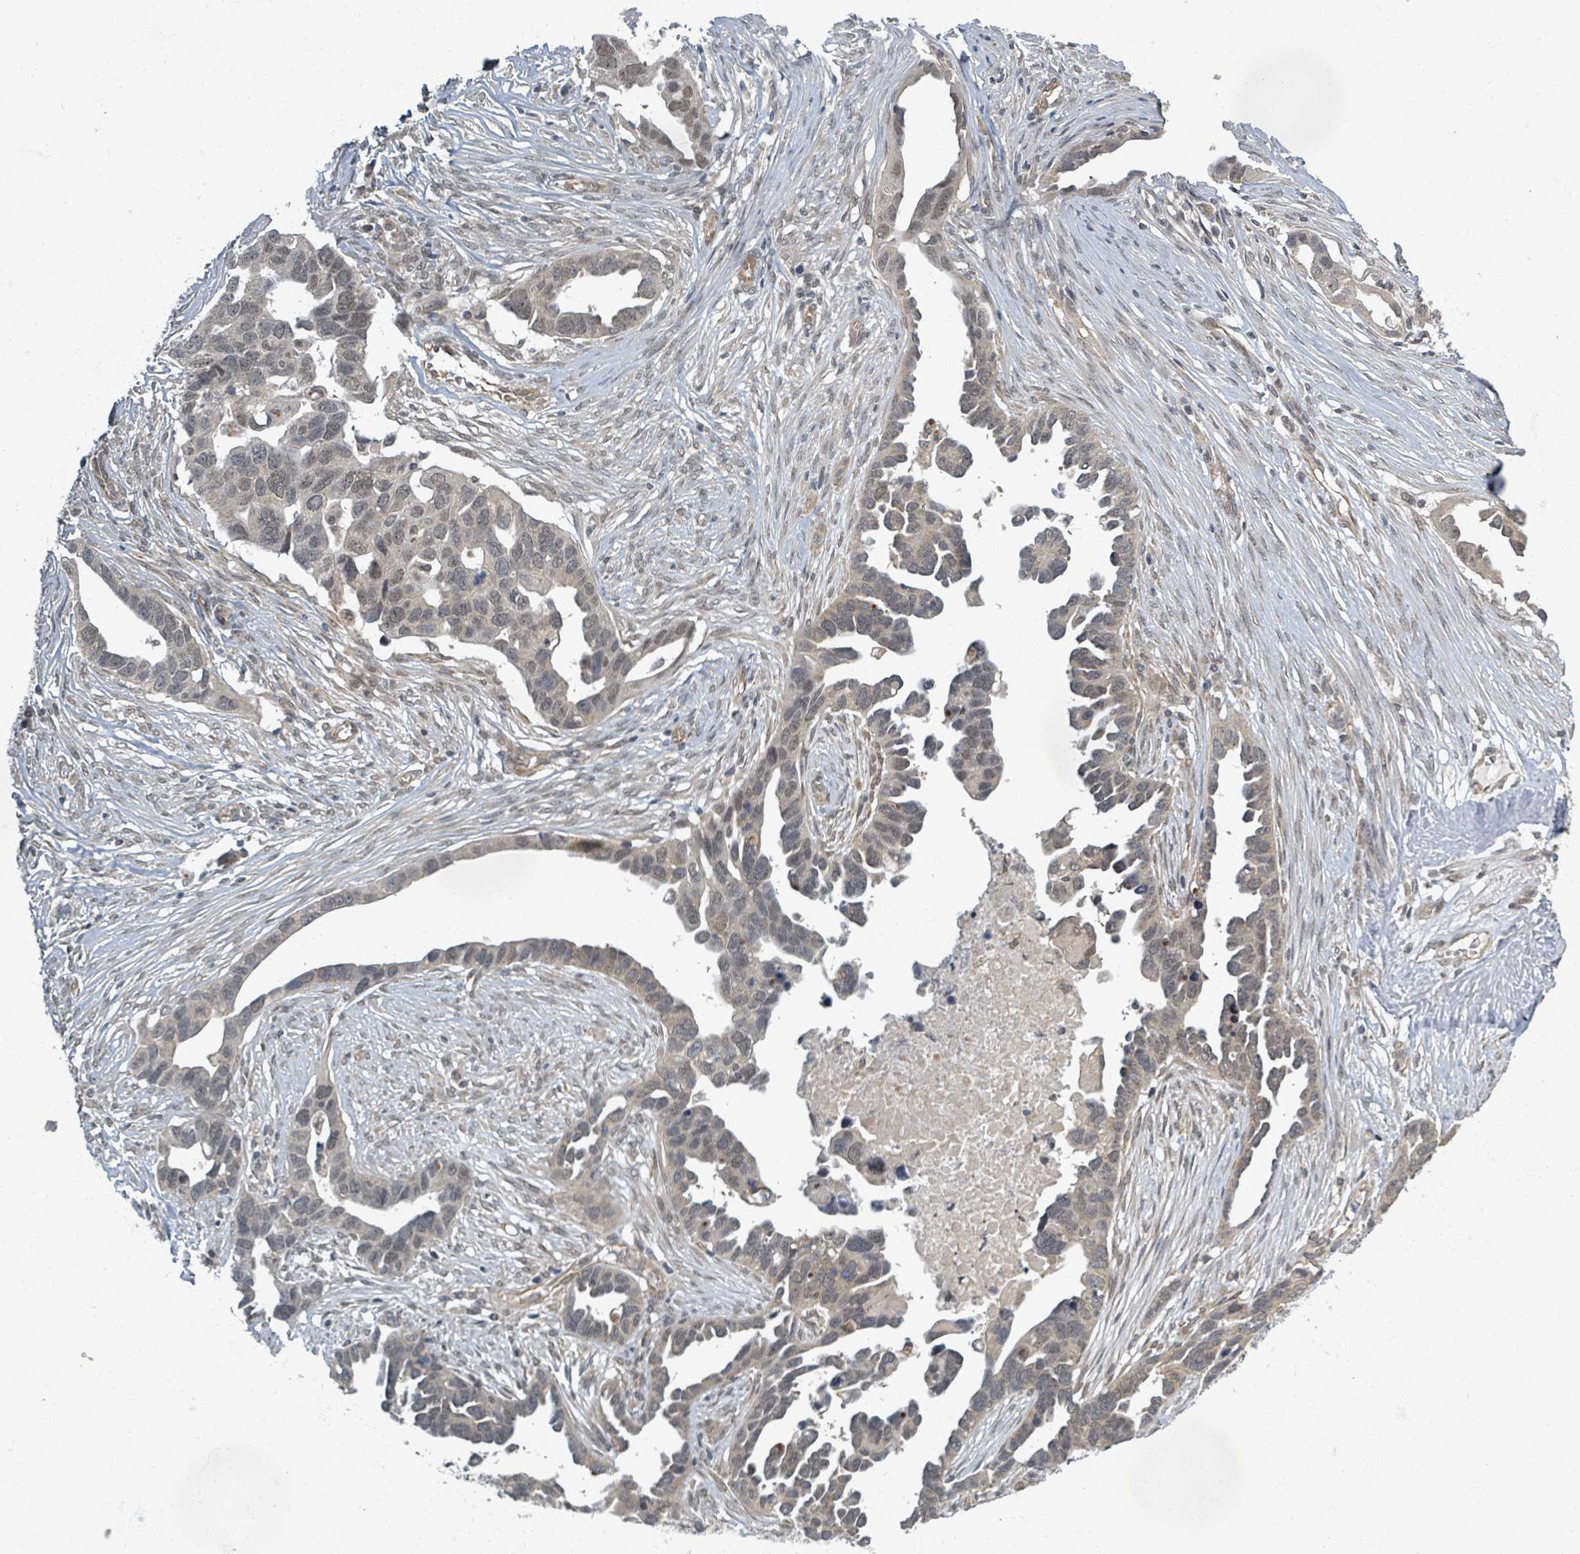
{"staining": {"intensity": "weak", "quantity": "<25%", "location": "nuclear"}, "tissue": "ovarian cancer", "cell_type": "Tumor cells", "image_type": "cancer", "snomed": [{"axis": "morphology", "description": "Cystadenocarcinoma, serous, NOS"}, {"axis": "topography", "description": "Ovary"}], "caption": "Photomicrograph shows no protein positivity in tumor cells of ovarian serous cystadenocarcinoma tissue. Nuclei are stained in blue.", "gene": "INTS15", "patient": {"sex": "female", "age": 54}}